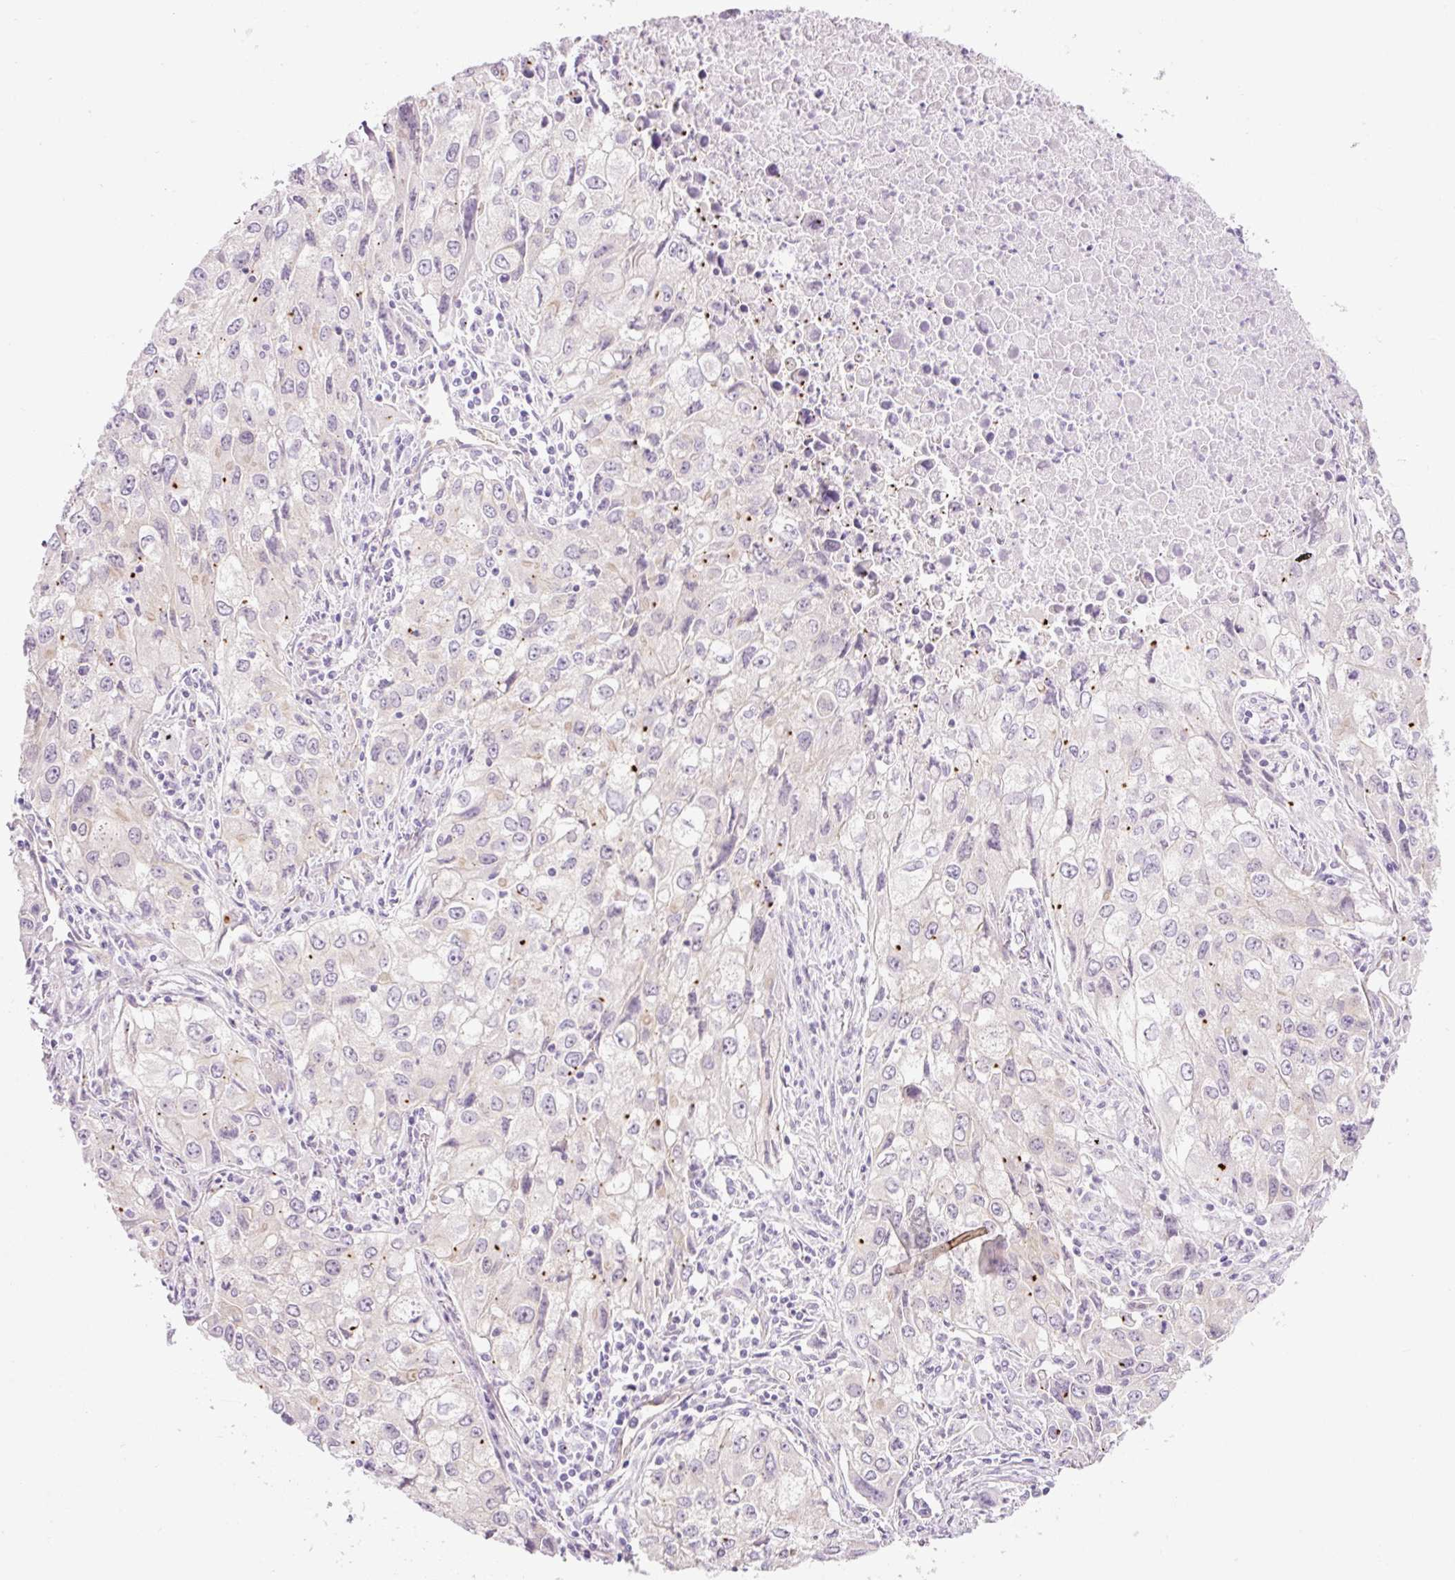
{"staining": {"intensity": "negative", "quantity": "none", "location": "none"}, "tissue": "lung cancer", "cell_type": "Tumor cells", "image_type": "cancer", "snomed": [{"axis": "morphology", "description": "Adenocarcinoma, NOS"}, {"axis": "morphology", "description": "Adenocarcinoma, metastatic, NOS"}, {"axis": "topography", "description": "Lymph node"}, {"axis": "topography", "description": "Lung"}], "caption": "DAB immunohistochemical staining of lung cancer reveals no significant positivity in tumor cells.", "gene": "HSPA4L", "patient": {"sex": "female", "age": 42}}